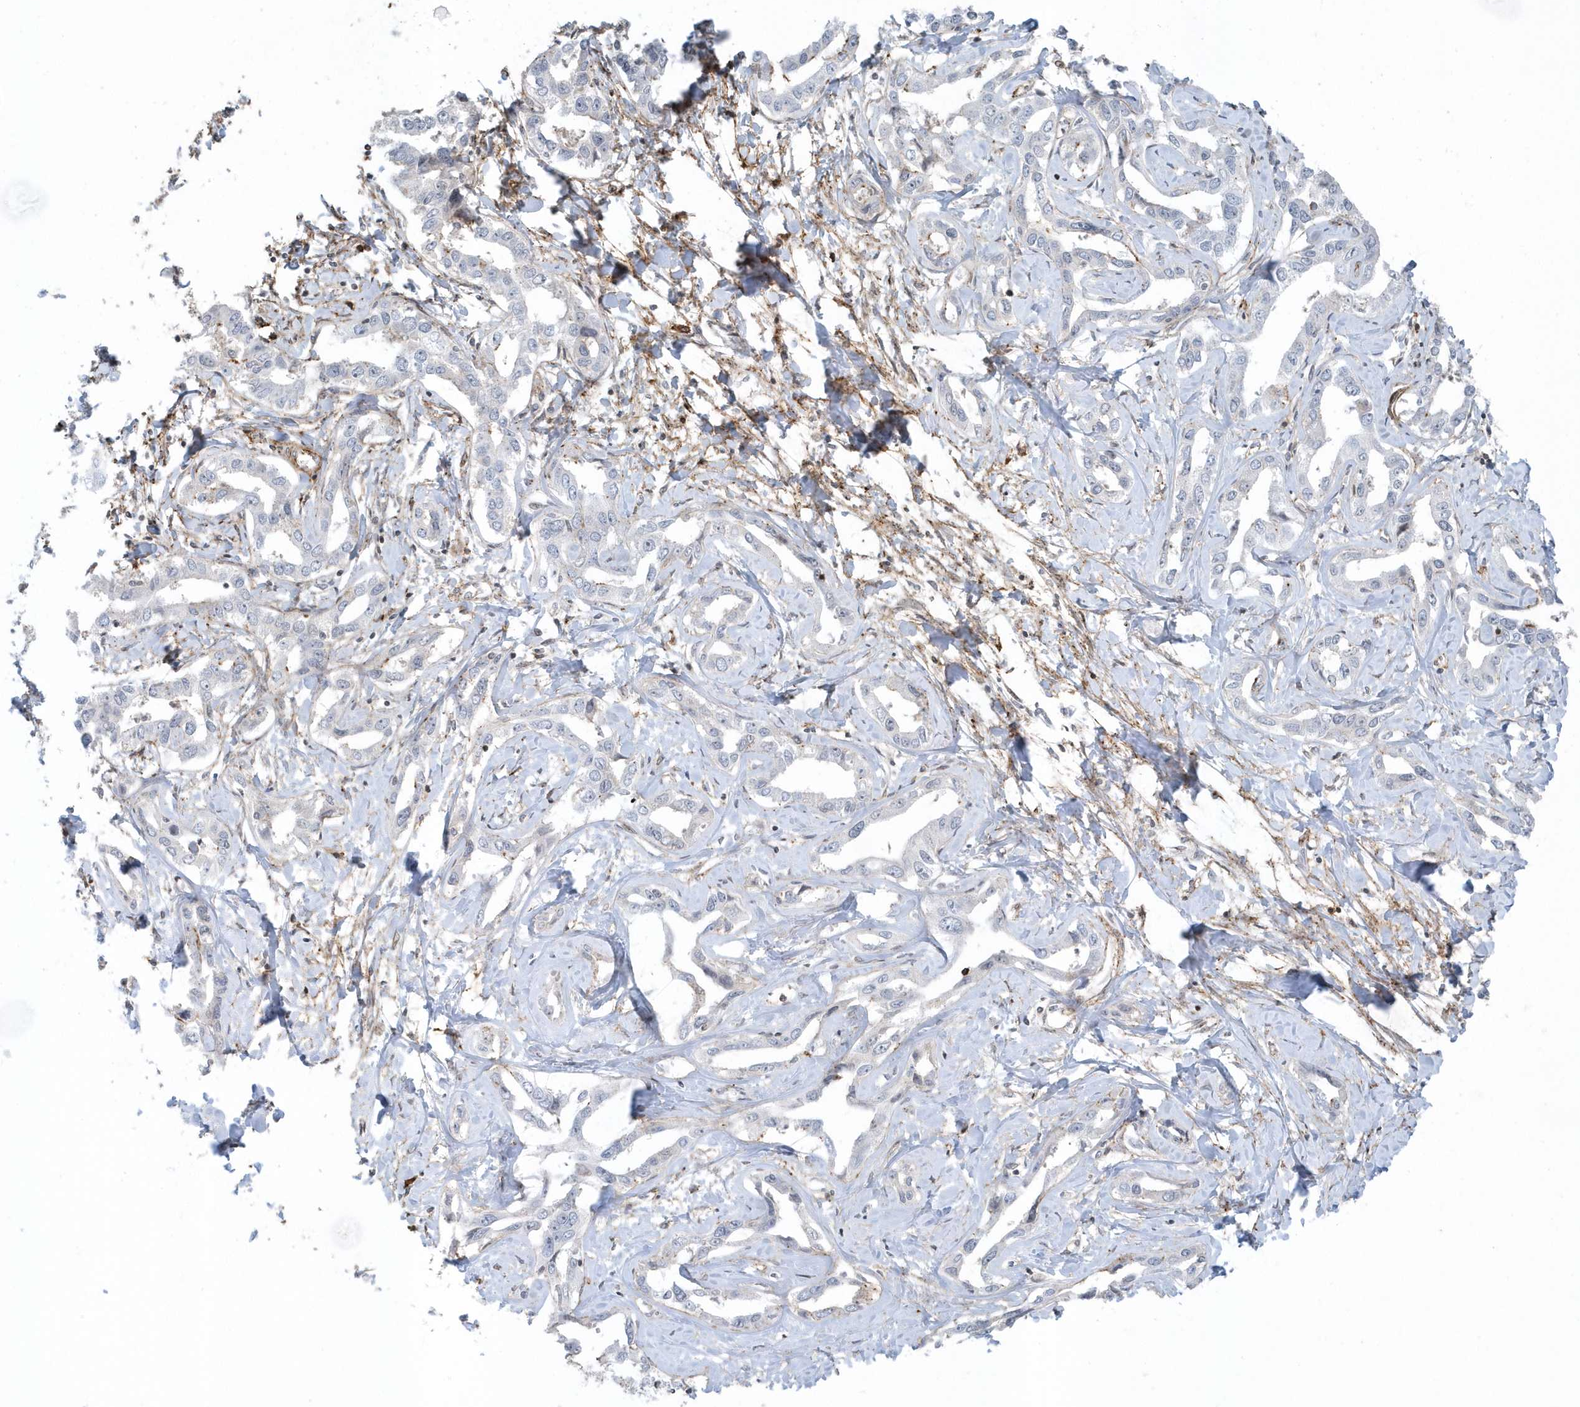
{"staining": {"intensity": "negative", "quantity": "none", "location": "none"}, "tissue": "liver cancer", "cell_type": "Tumor cells", "image_type": "cancer", "snomed": [{"axis": "morphology", "description": "Cholangiocarcinoma"}, {"axis": "topography", "description": "Liver"}], "caption": "Tumor cells are negative for brown protein staining in liver cancer.", "gene": "CACNB2", "patient": {"sex": "male", "age": 59}}